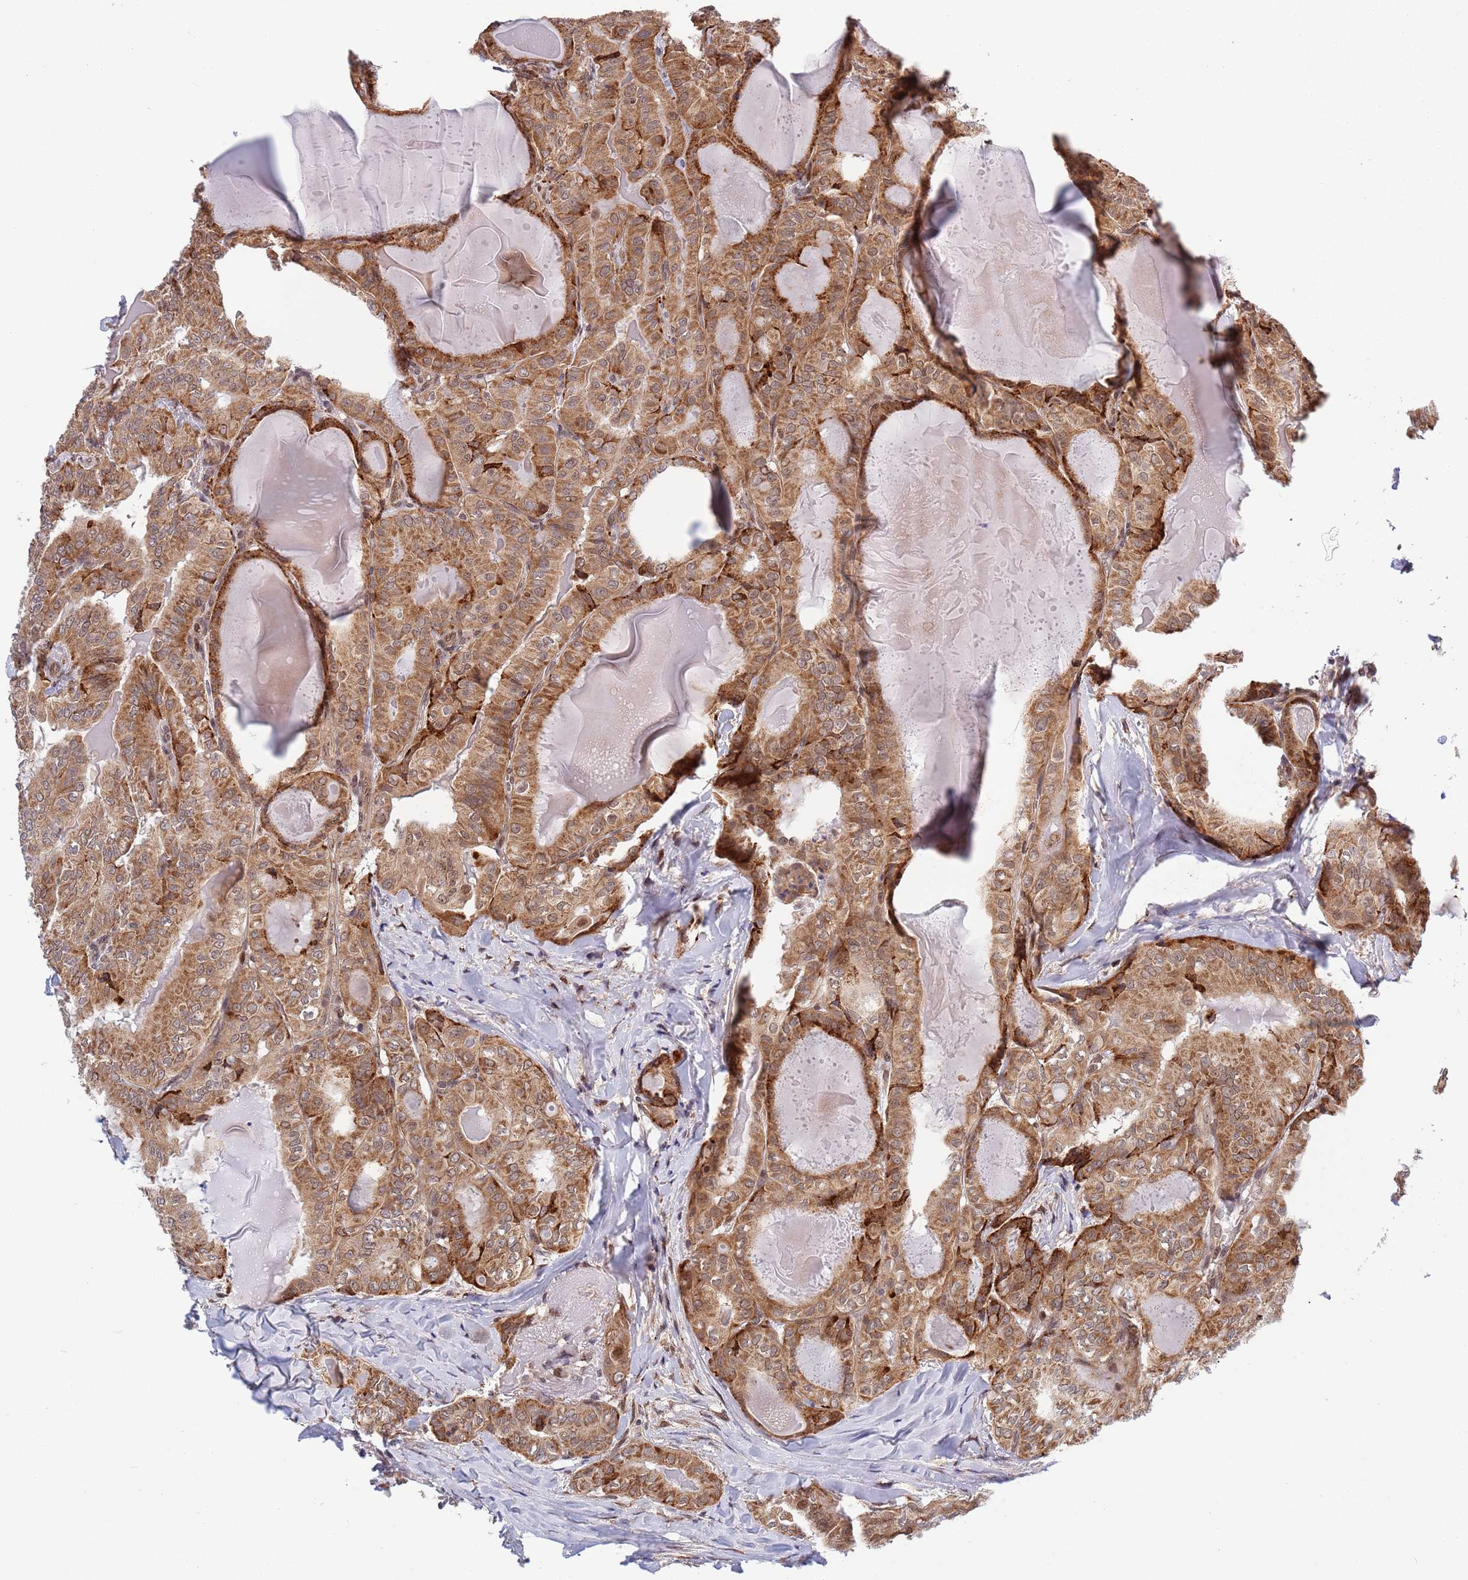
{"staining": {"intensity": "moderate", "quantity": ">75%", "location": "cytoplasmic/membranous"}, "tissue": "thyroid cancer", "cell_type": "Tumor cells", "image_type": "cancer", "snomed": [{"axis": "morphology", "description": "Papillary adenocarcinoma, NOS"}, {"axis": "topography", "description": "Thyroid gland"}], "caption": "Thyroid papillary adenocarcinoma stained with immunohistochemistry shows moderate cytoplasmic/membranous positivity in about >75% of tumor cells. (DAB = brown stain, brightfield microscopy at high magnification).", "gene": "TBX10", "patient": {"sex": "female", "age": 68}}